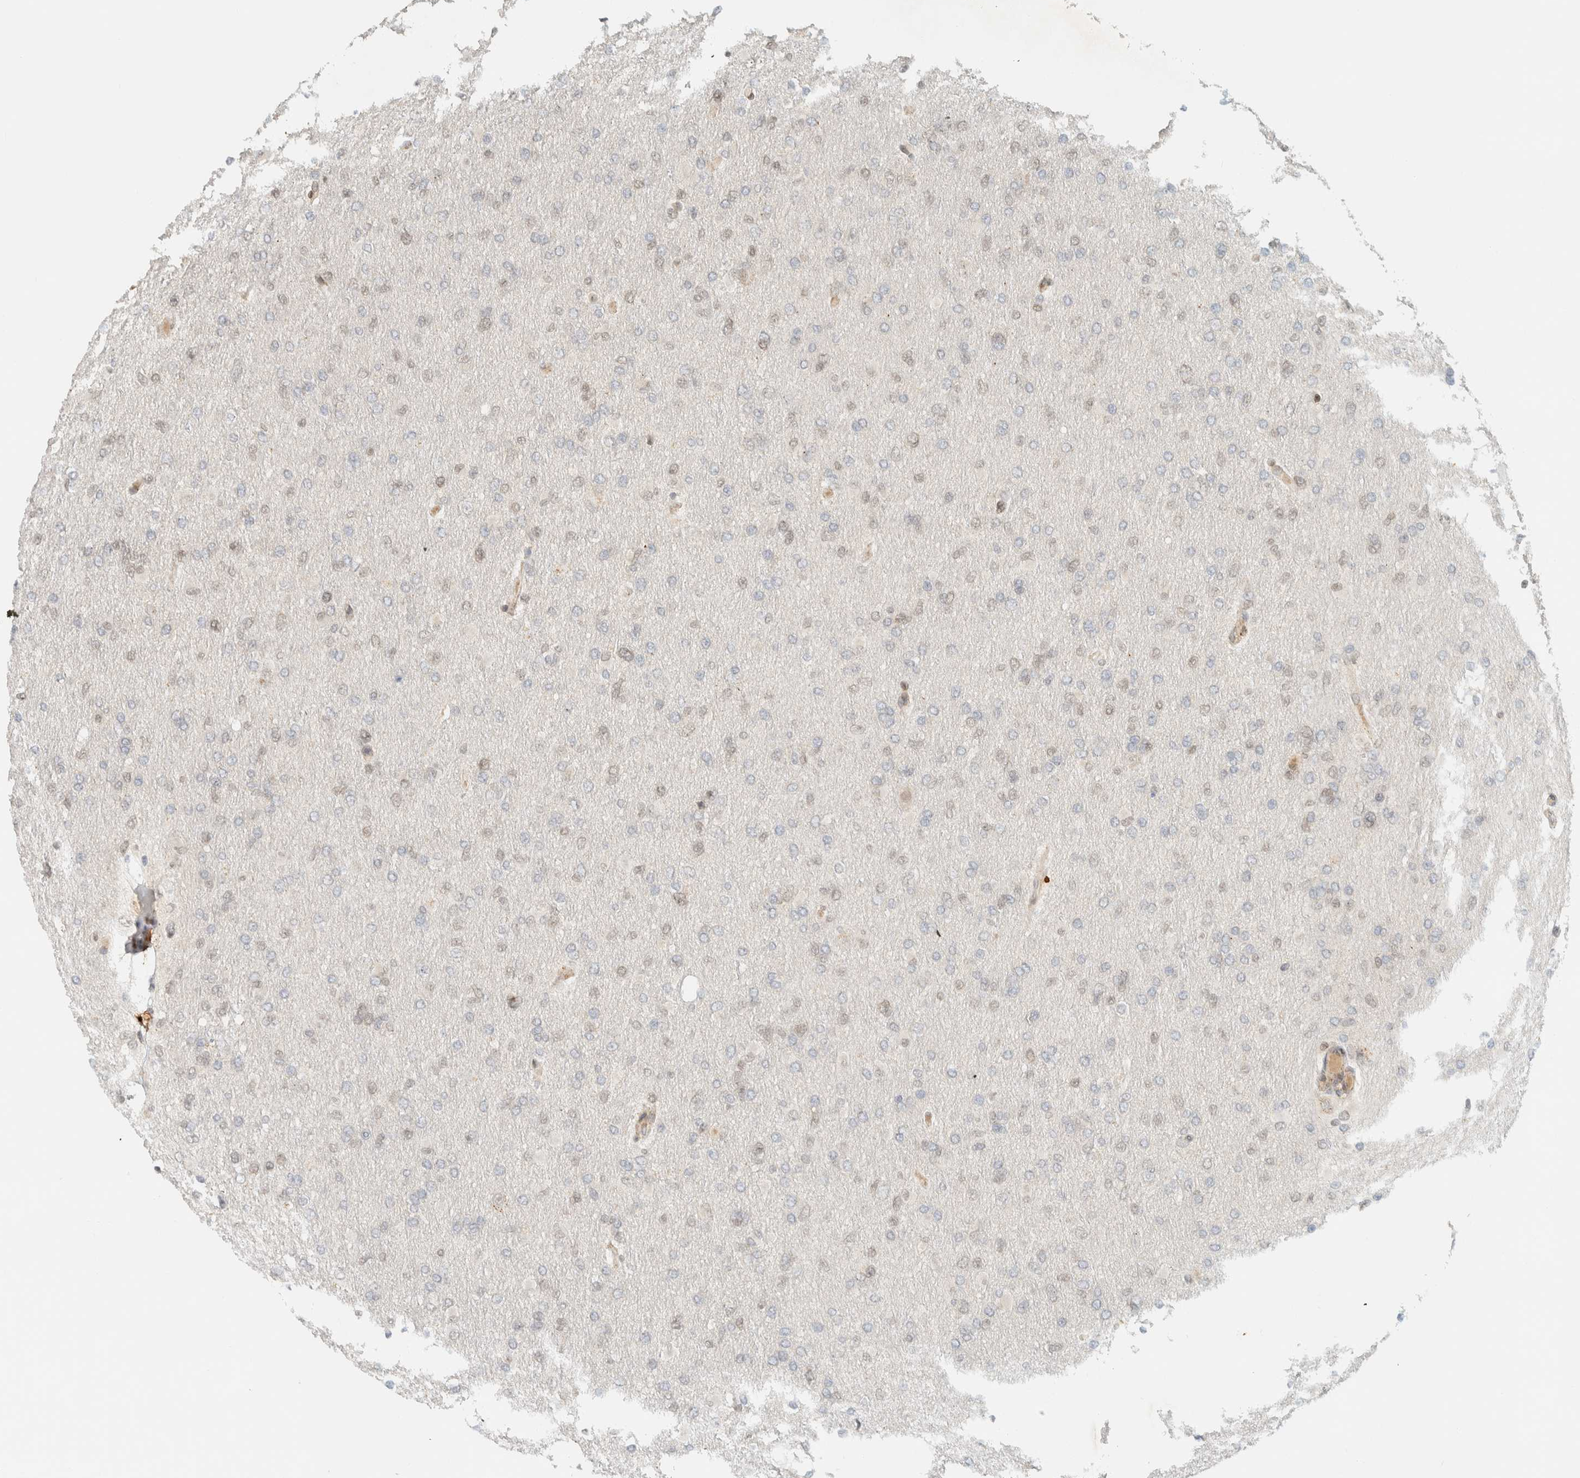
{"staining": {"intensity": "weak", "quantity": "<25%", "location": "nuclear"}, "tissue": "glioma", "cell_type": "Tumor cells", "image_type": "cancer", "snomed": [{"axis": "morphology", "description": "Glioma, malignant, High grade"}, {"axis": "topography", "description": "Cerebral cortex"}], "caption": "Tumor cells show no significant protein expression in glioma. The staining was performed using DAB (3,3'-diaminobenzidine) to visualize the protein expression in brown, while the nuclei were stained in blue with hematoxylin (Magnification: 20x).", "gene": "ITPRID1", "patient": {"sex": "female", "age": 36}}